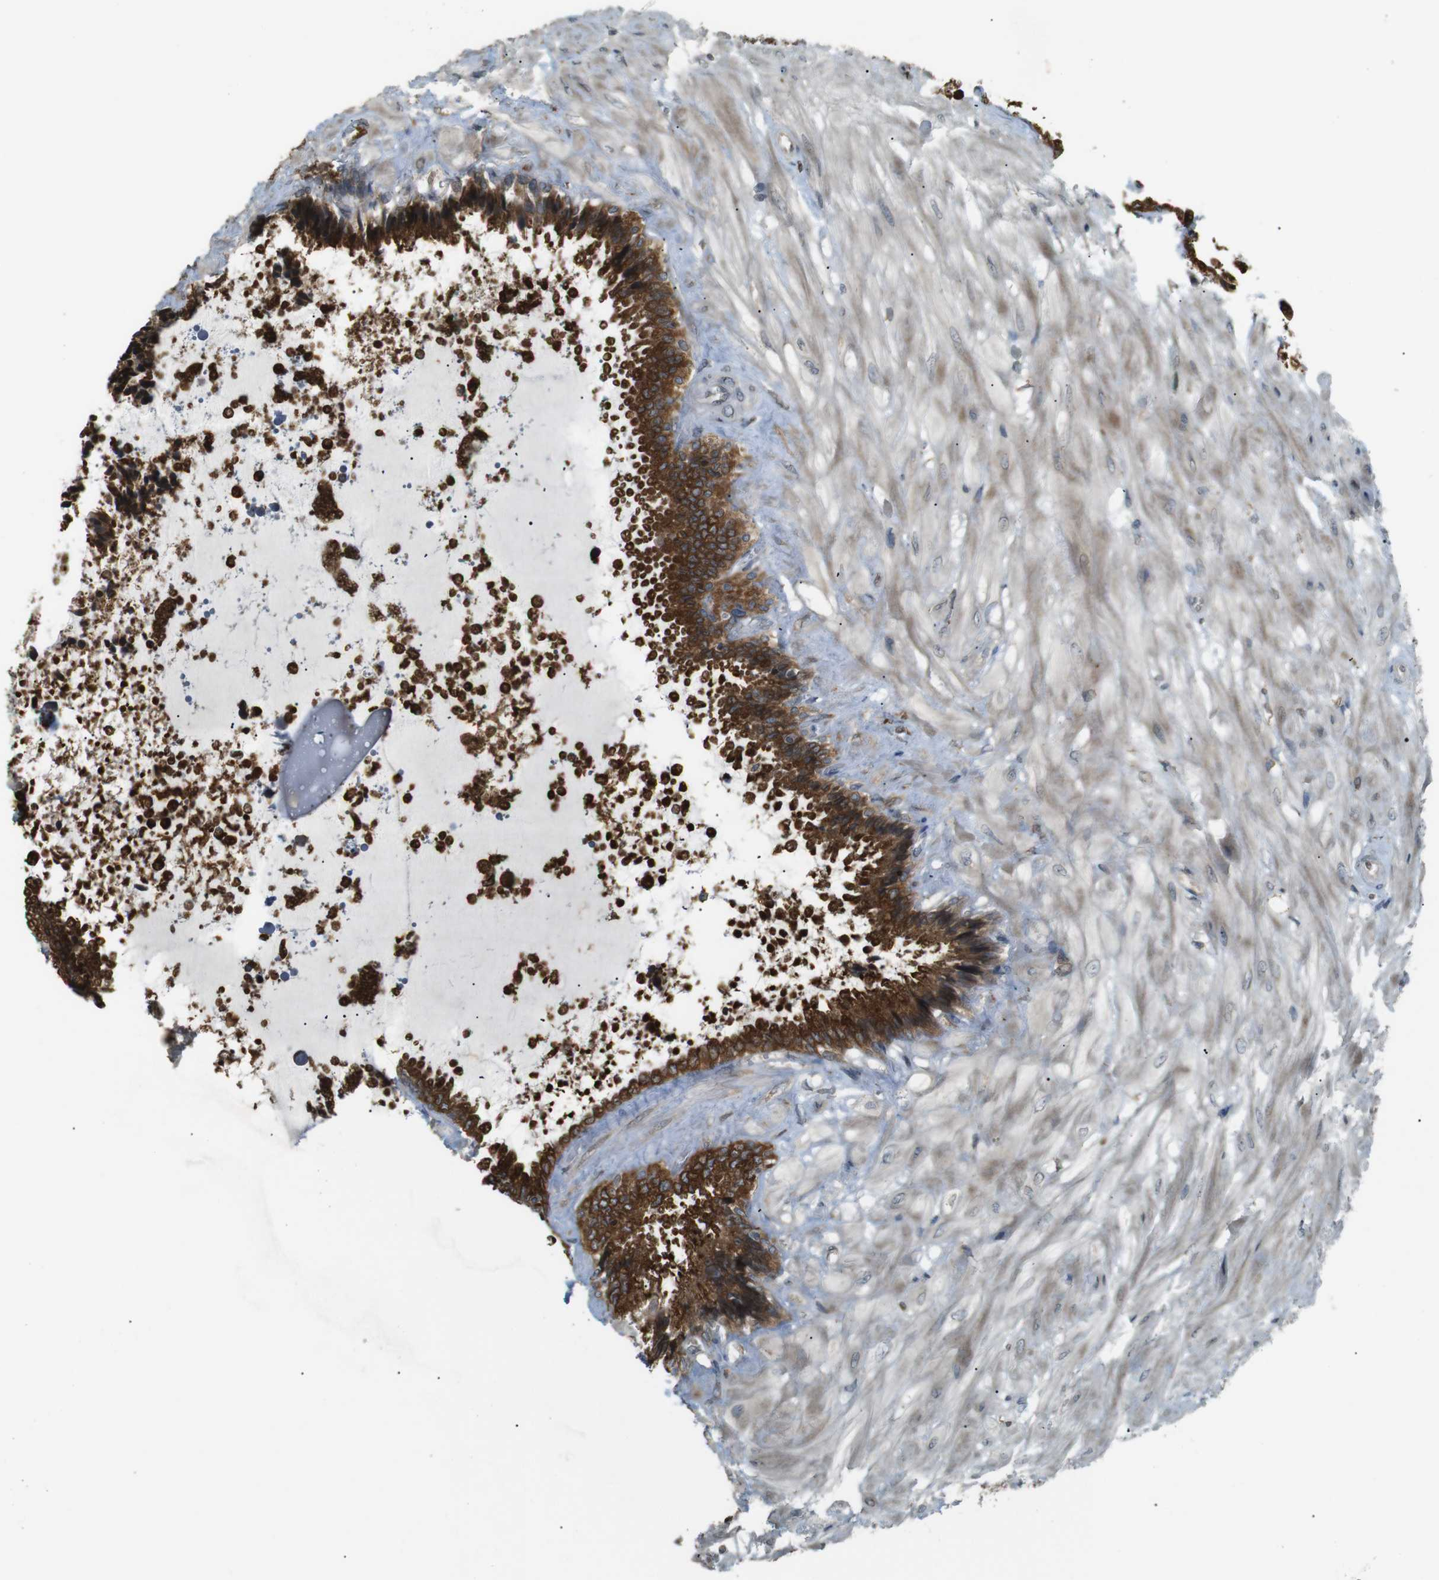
{"staining": {"intensity": "strong", "quantity": ">75%", "location": "cytoplasmic/membranous"}, "tissue": "seminal vesicle", "cell_type": "Glandular cells", "image_type": "normal", "snomed": [{"axis": "morphology", "description": "Normal tissue, NOS"}, {"axis": "topography", "description": "Seminal veicle"}], "caption": "IHC photomicrograph of normal seminal vesicle: human seminal vesicle stained using IHC reveals high levels of strong protein expression localized specifically in the cytoplasmic/membranous of glandular cells, appearing as a cytoplasmic/membranous brown color.", "gene": "TMED4", "patient": {"sex": "male", "age": 46}}